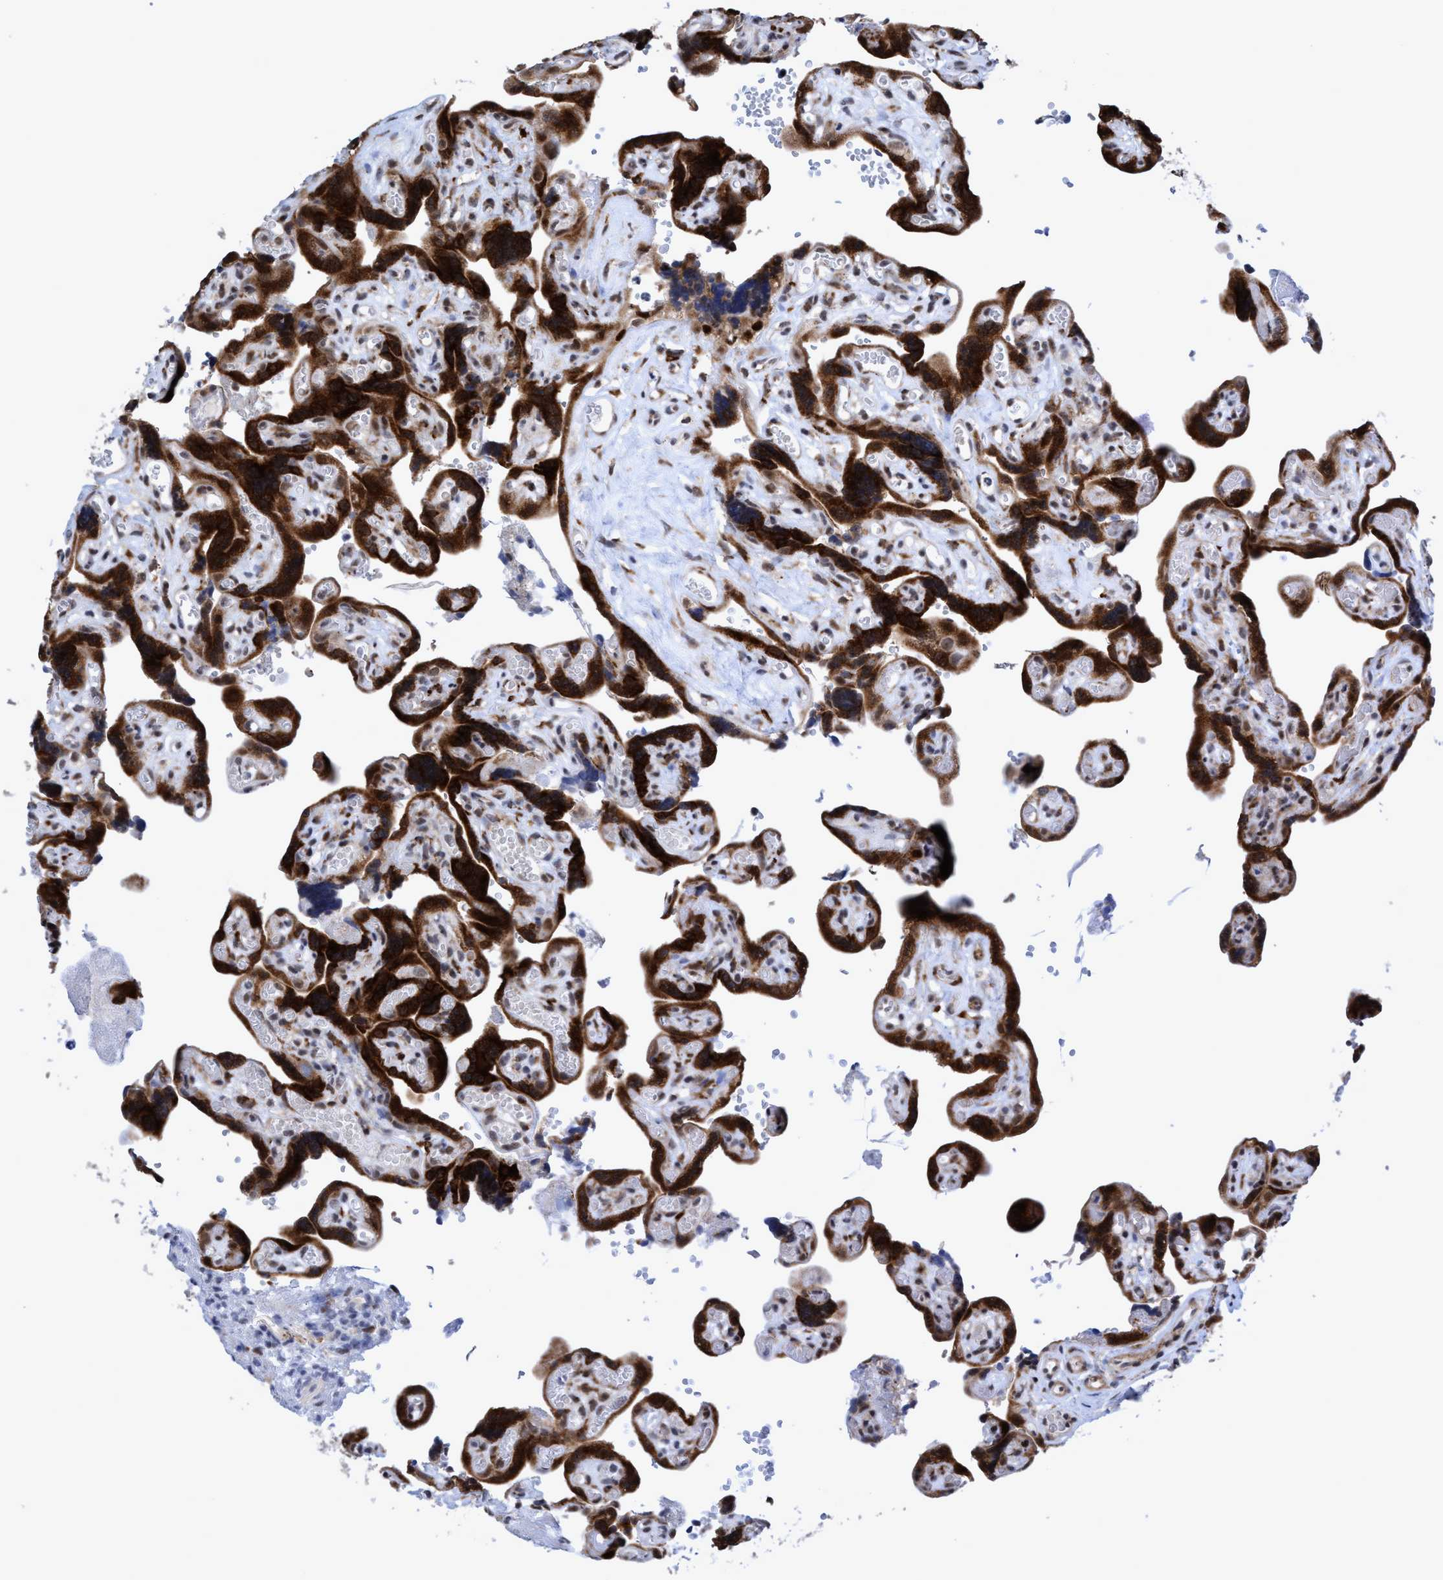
{"staining": {"intensity": "strong", "quantity": ">75%", "location": "cytoplasmic/membranous,nuclear"}, "tissue": "placenta", "cell_type": "Decidual cells", "image_type": "normal", "snomed": [{"axis": "morphology", "description": "Normal tissue, NOS"}, {"axis": "topography", "description": "Placenta"}], "caption": "This image reveals unremarkable placenta stained with IHC to label a protein in brown. The cytoplasmic/membranous,nuclear of decidual cells show strong positivity for the protein. Nuclei are counter-stained blue.", "gene": "GLT6D1", "patient": {"sex": "female", "age": 30}}